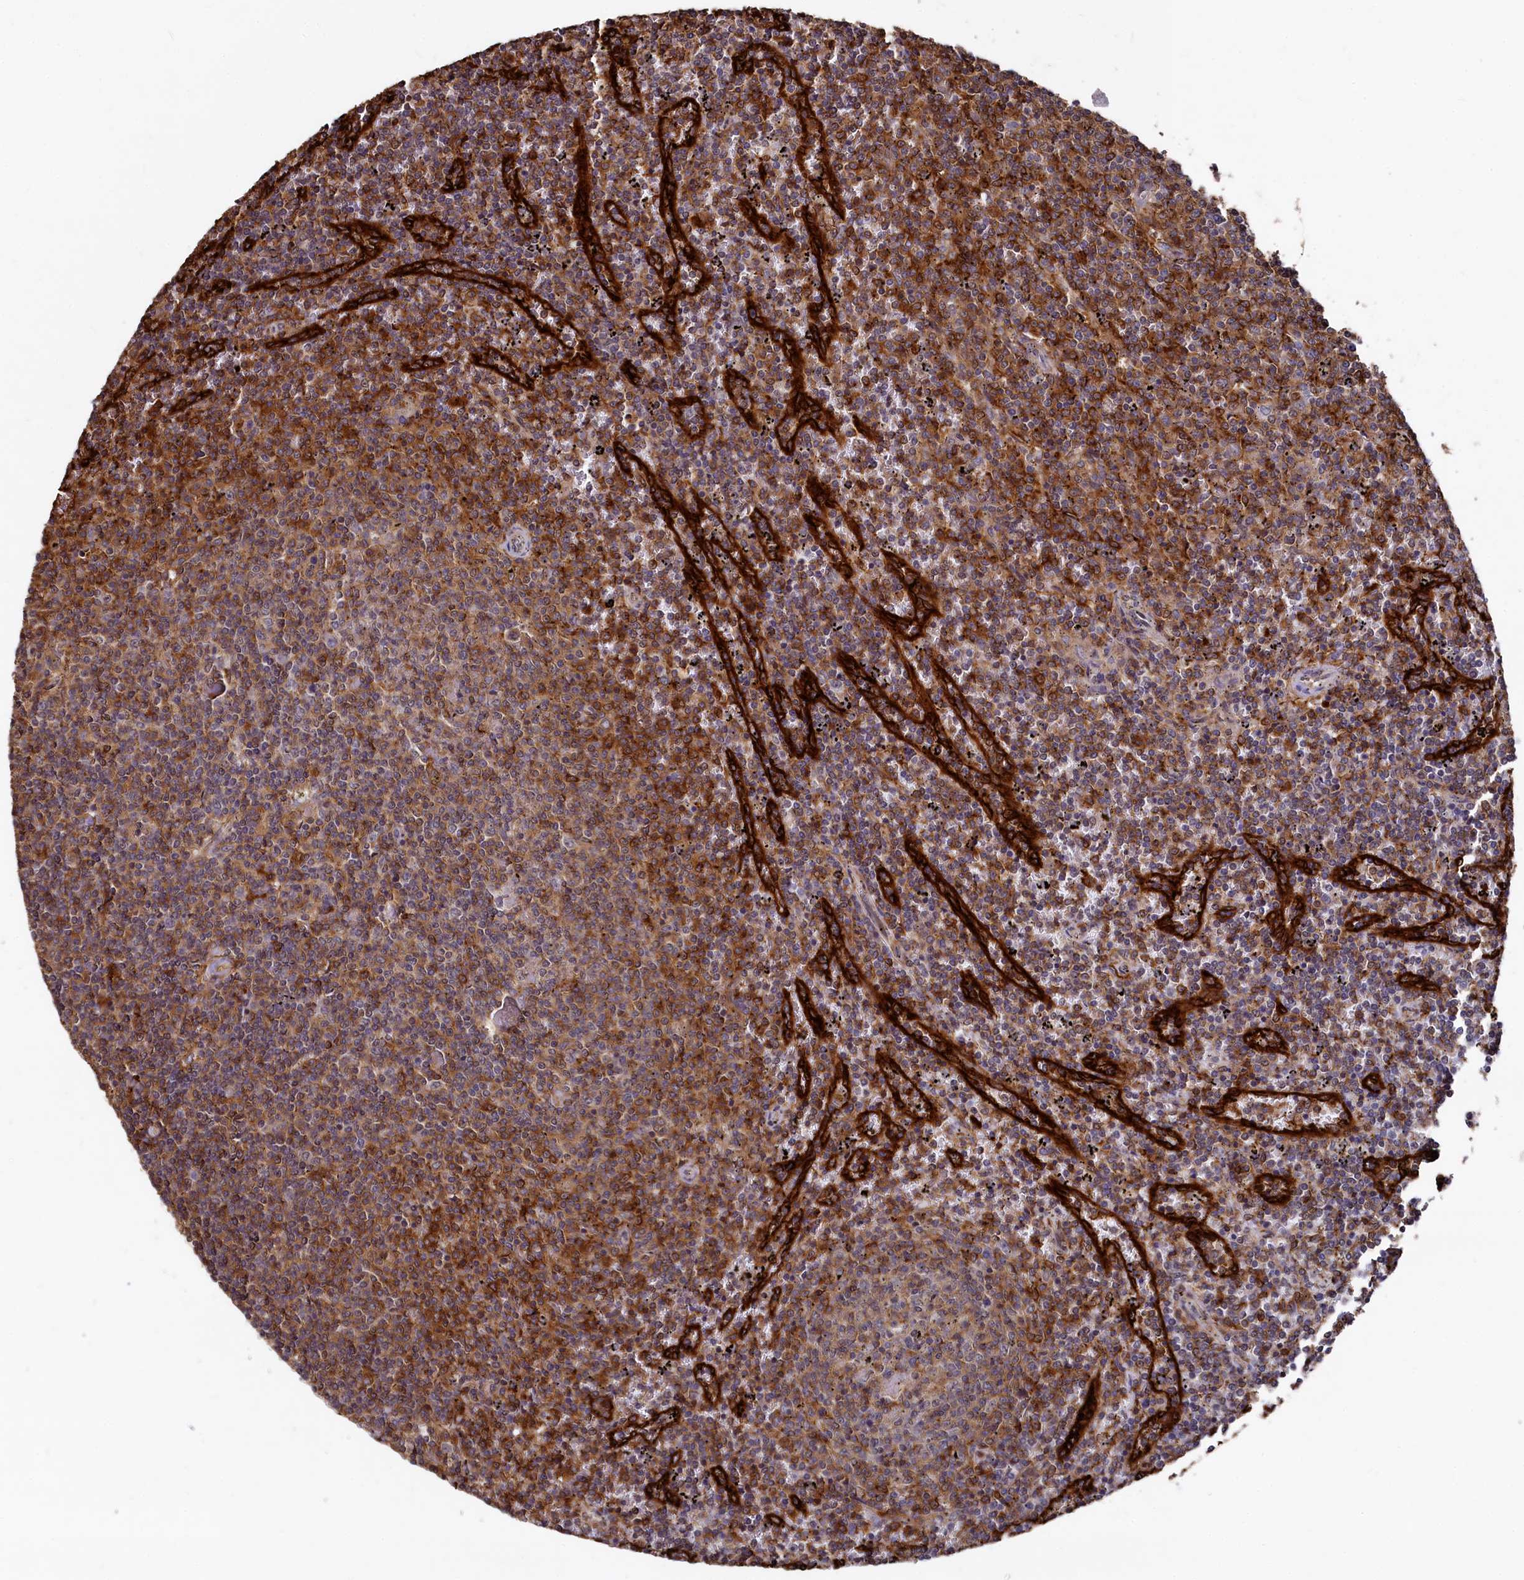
{"staining": {"intensity": "moderate", "quantity": "25%-75%", "location": "cytoplasmic/membranous"}, "tissue": "lymphoma", "cell_type": "Tumor cells", "image_type": "cancer", "snomed": [{"axis": "morphology", "description": "Malignant lymphoma, non-Hodgkin's type, Low grade"}, {"axis": "topography", "description": "Spleen"}], "caption": "Approximately 25%-75% of tumor cells in human low-grade malignant lymphoma, non-Hodgkin's type show moderate cytoplasmic/membranous protein positivity as visualized by brown immunohistochemical staining.", "gene": "PLEKHO2", "patient": {"sex": "female", "age": 50}}